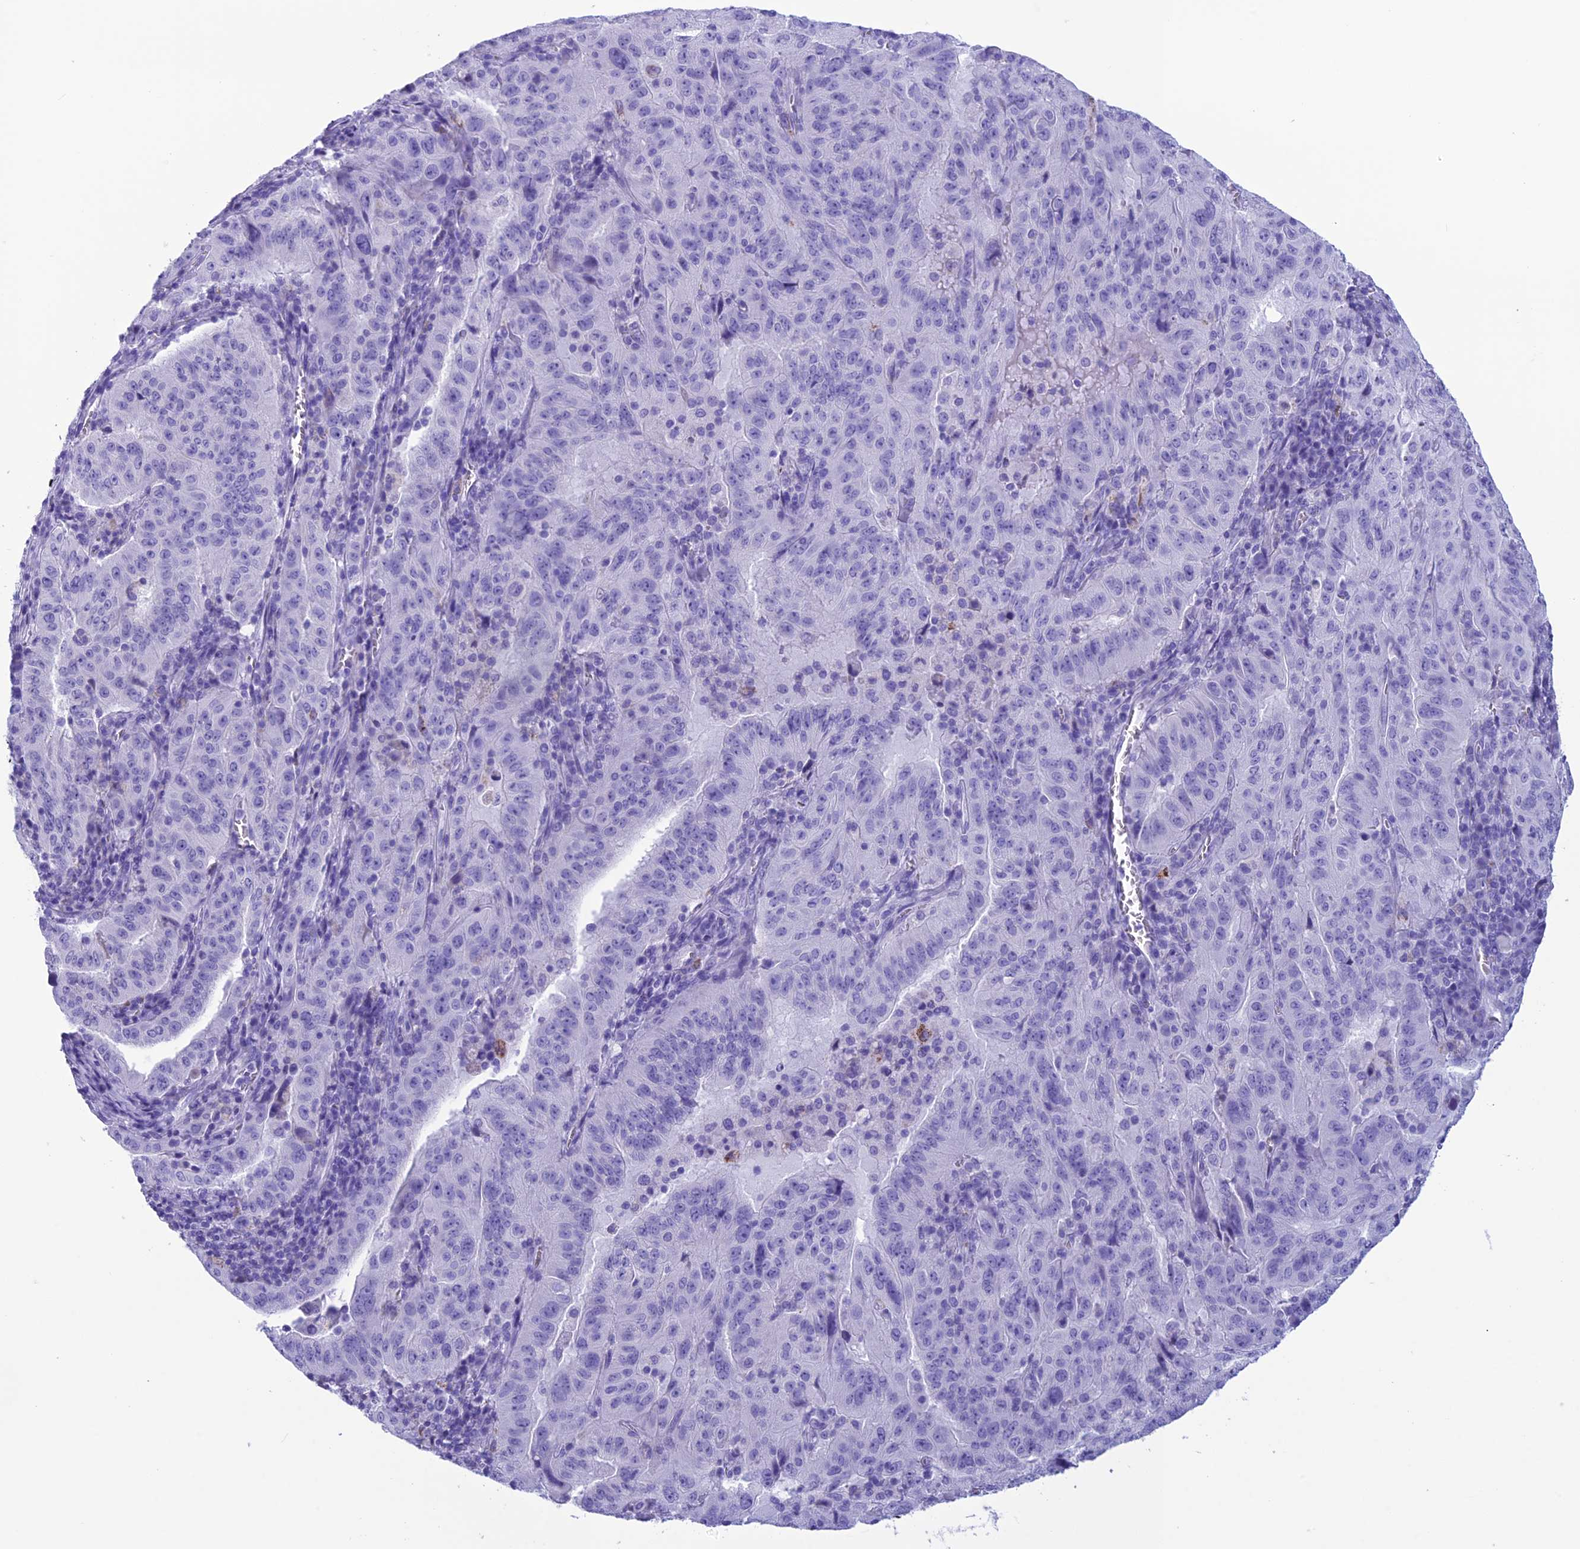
{"staining": {"intensity": "negative", "quantity": "none", "location": "none"}, "tissue": "pancreatic cancer", "cell_type": "Tumor cells", "image_type": "cancer", "snomed": [{"axis": "morphology", "description": "Adenocarcinoma, NOS"}, {"axis": "topography", "description": "Pancreas"}], "caption": "The micrograph exhibits no significant positivity in tumor cells of pancreatic adenocarcinoma. (DAB immunohistochemistry visualized using brightfield microscopy, high magnification).", "gene": "TRAM1L1", "patient": {"sex": "male", "age": 63}}